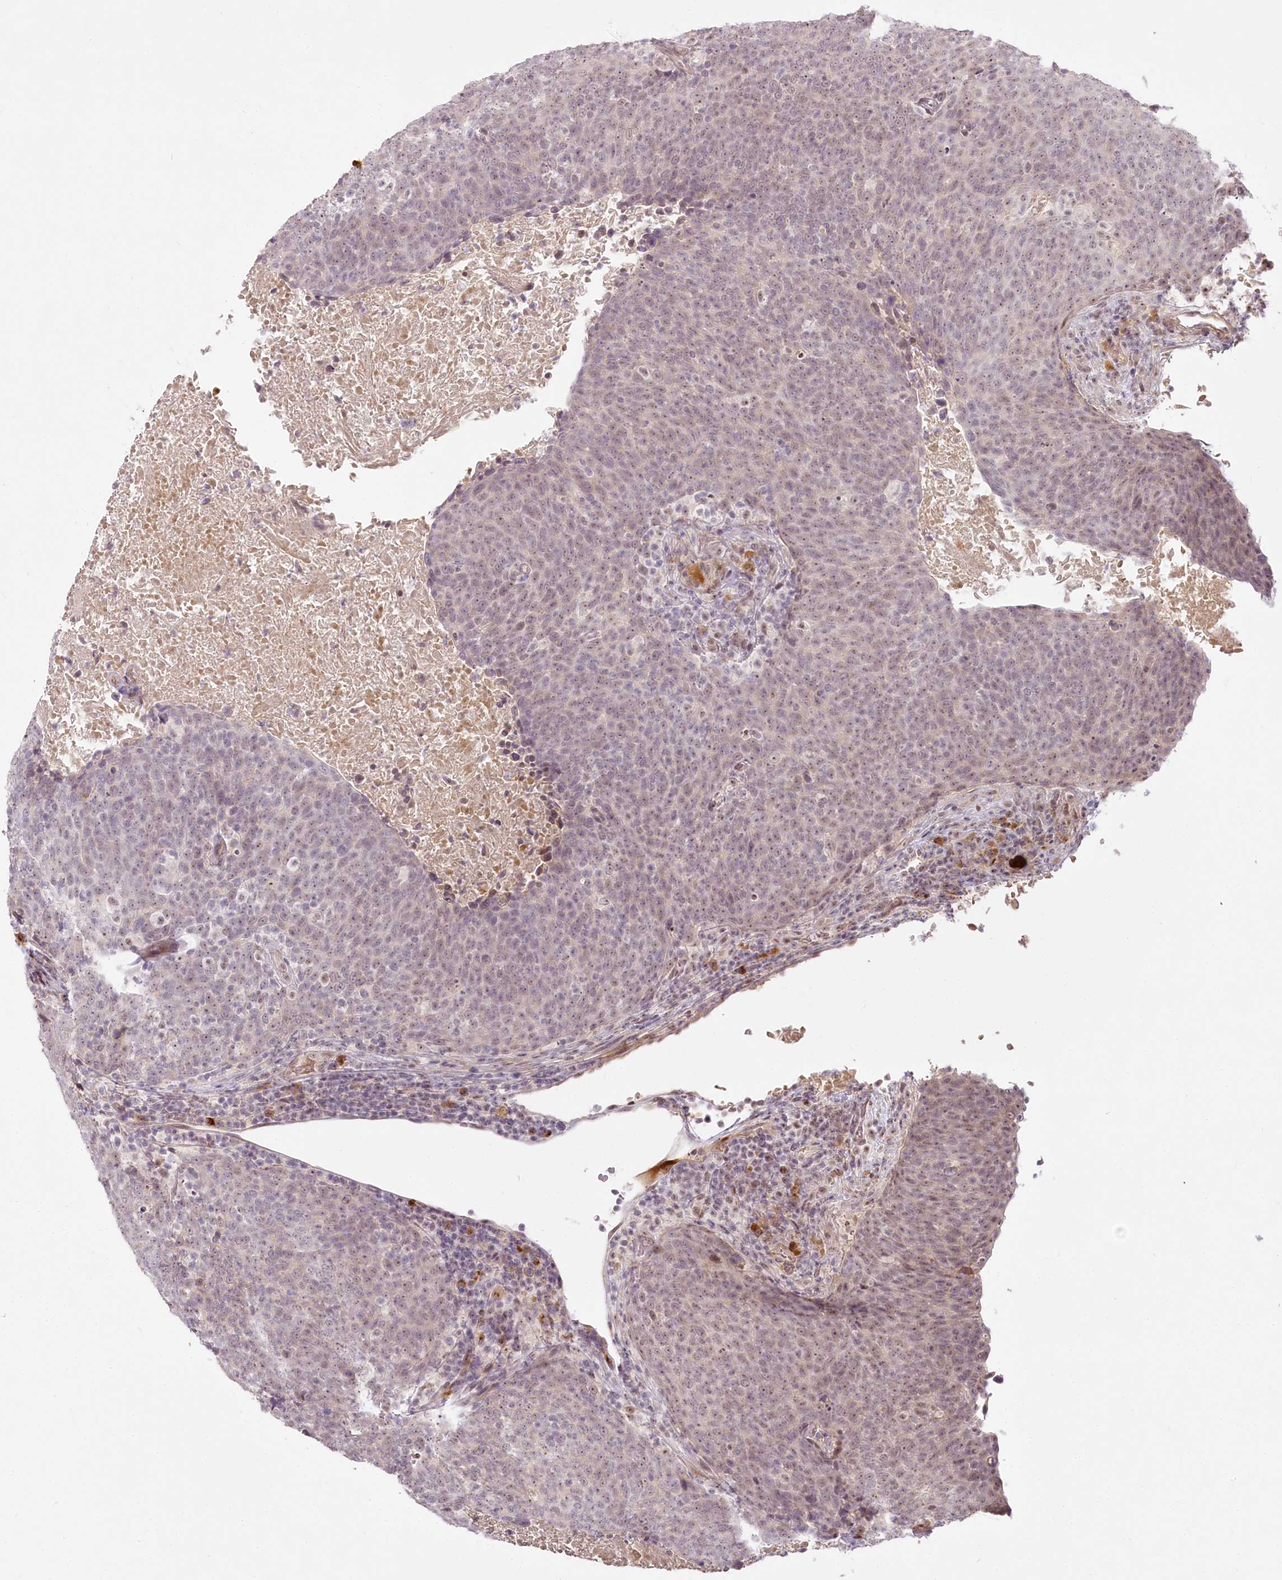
{"staining": {"intensity": "weak", "quantity": "25%-75%", "location": "nuclear"}, "tissue": "head and neck cancer", "cell_type": "Tumor cells", "image_type": "cancer", "snomed": [{"axis": "morphology", "description": "Squamous cell carcinoma, NOS"}, {"axis": "morphology", "description": "Squamous cell carcinoma, metastatic, NOS"}, {"axis": "topography", "description": "Lymph node"}, {"axis": "topography", "description": "Head-Neck"}], "caption": "Tumor cells display weak nuclear expression in about 25%-75% of cells in squamous cell carcinoma (head and neck).", "gene": "EXOSC7", "patient": {"sex": "male", "age": 62}}